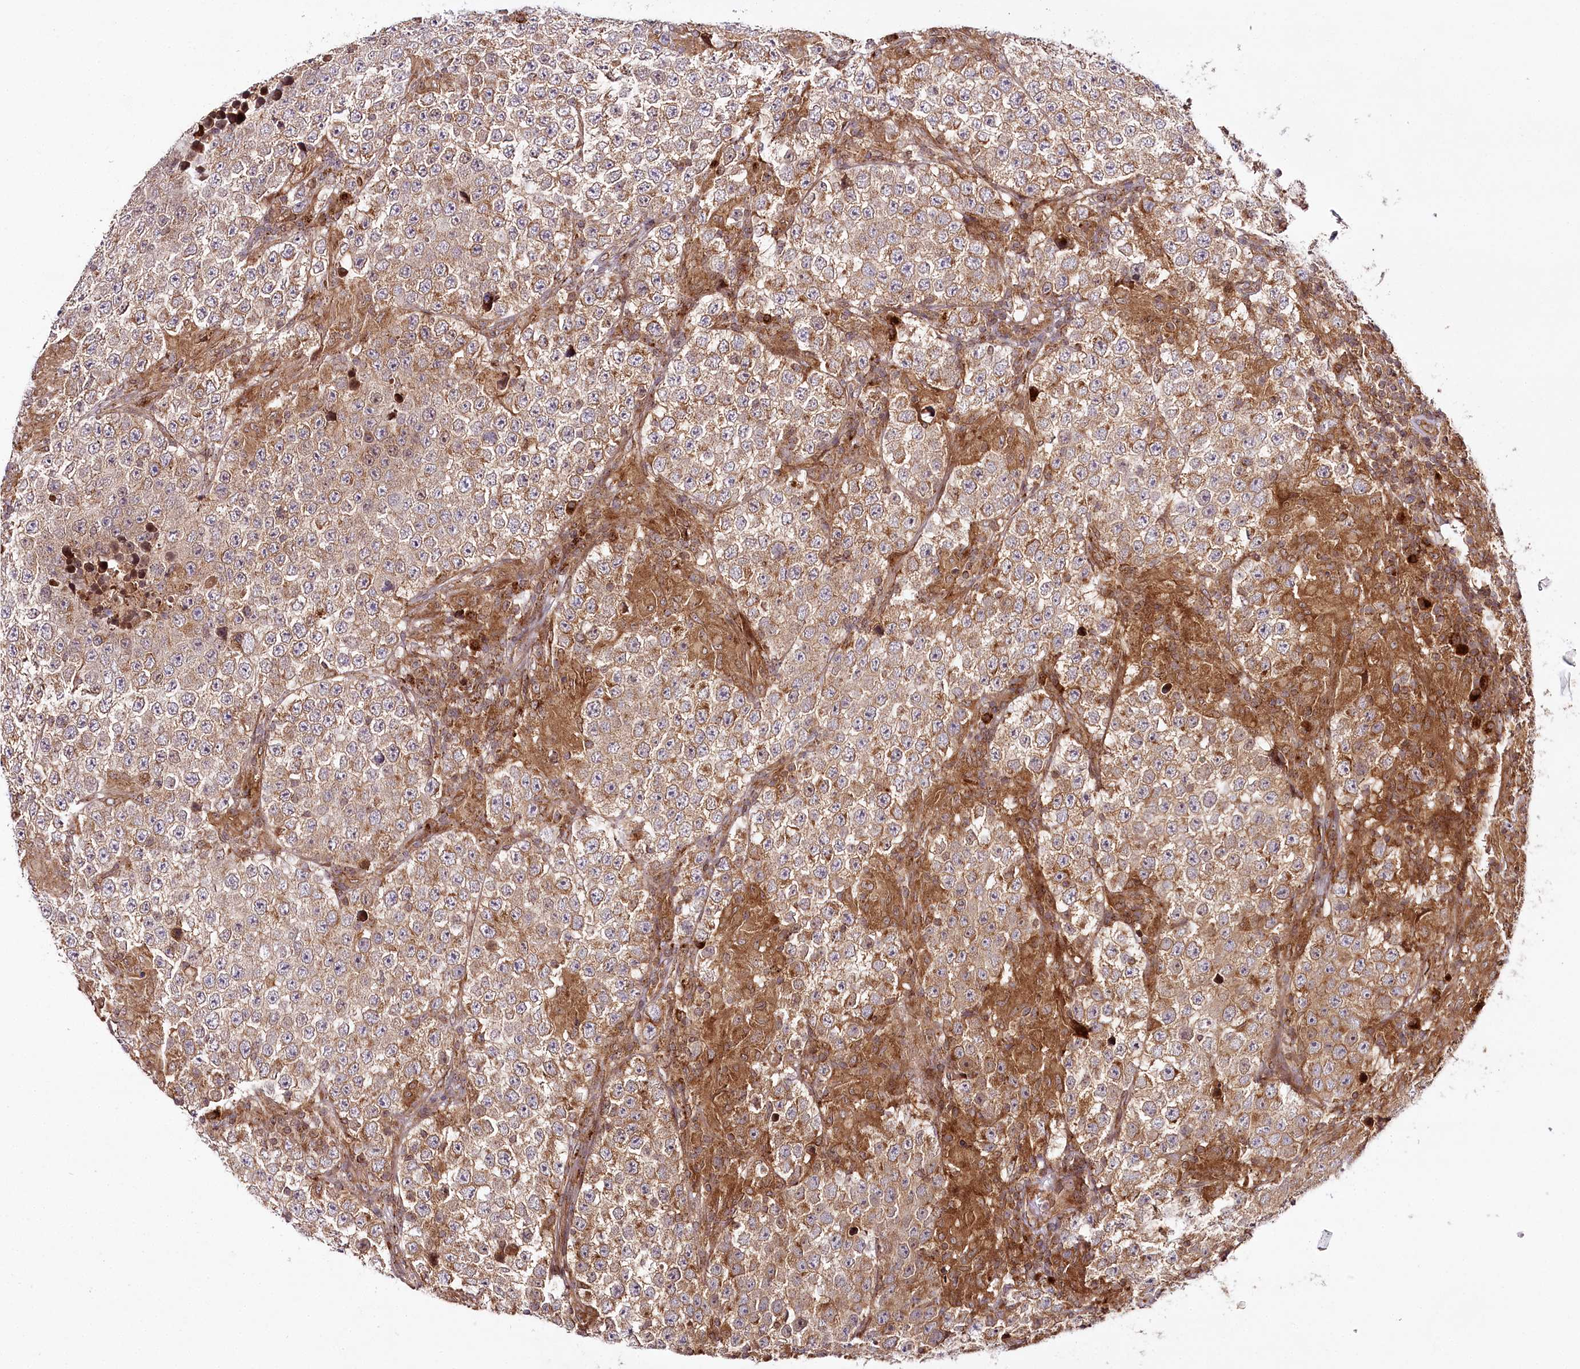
{"staining": {"intensity": "weak", "quantity": ">75%", "location": "cytoplasmic/membranous"}, "tissue": "testis cancer", "cell_type": "Tumor cells", "image_type": "cancer", "snomed": [{"axis": "morphology", "description": "Normal tissue, NOS"}, {"axis": "morphology", "description": "Urothelial carcinoma, High grade"}, {"axis": "morphology", "description": "Seminoma, NOS"}, {"axis": "morphology", "description": "Carcinoma, Embryonal, NOS"}, {"axis": "topography", "description": "Urinary bladder"}, {"axis": "topography", "description": "Testis"}], "caption": "The immunohistochemical stain highlights weak cytoplasmic/membranous staining in tumor cells of embryonal carcinoma (testis) tissue.", "gene": "COPG1", "patient": {"sex": "male", "age": 41}}